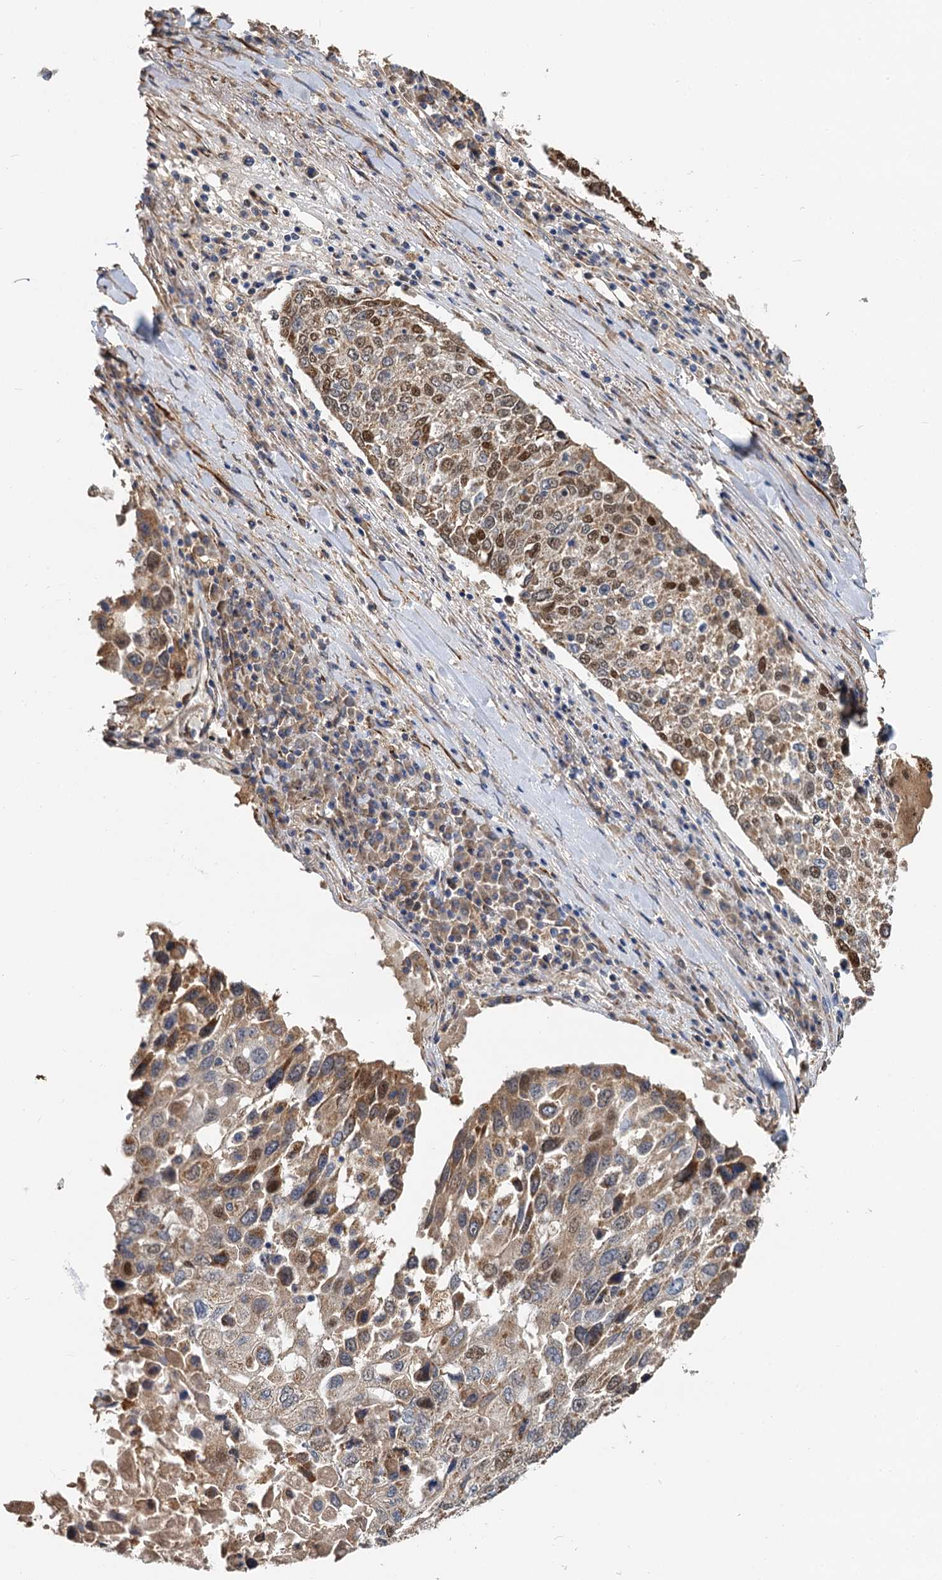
{"staining": {"intensity": "moderate", "quantity": ">75%", "location": "cytoplasmic/membranous,nuclear"}, "tissue": "lung cancer", "cell_type": "Tumor cells", "image_type": "cancer", "snomed": [{"axis": "morphology", "description": "Squamous cell carcinoma, NOS"}, {"axis": "topography", "description": "Lung"}], "caption": "Protein analysis of lung squamous cell carcinoma tissue reveals moderate cytoplasmic/membranous and nuclear expression in approximately >75% of tumor cells.", "gene": "ALKBH7", "patient": {"sex": "male", "age": 65}}